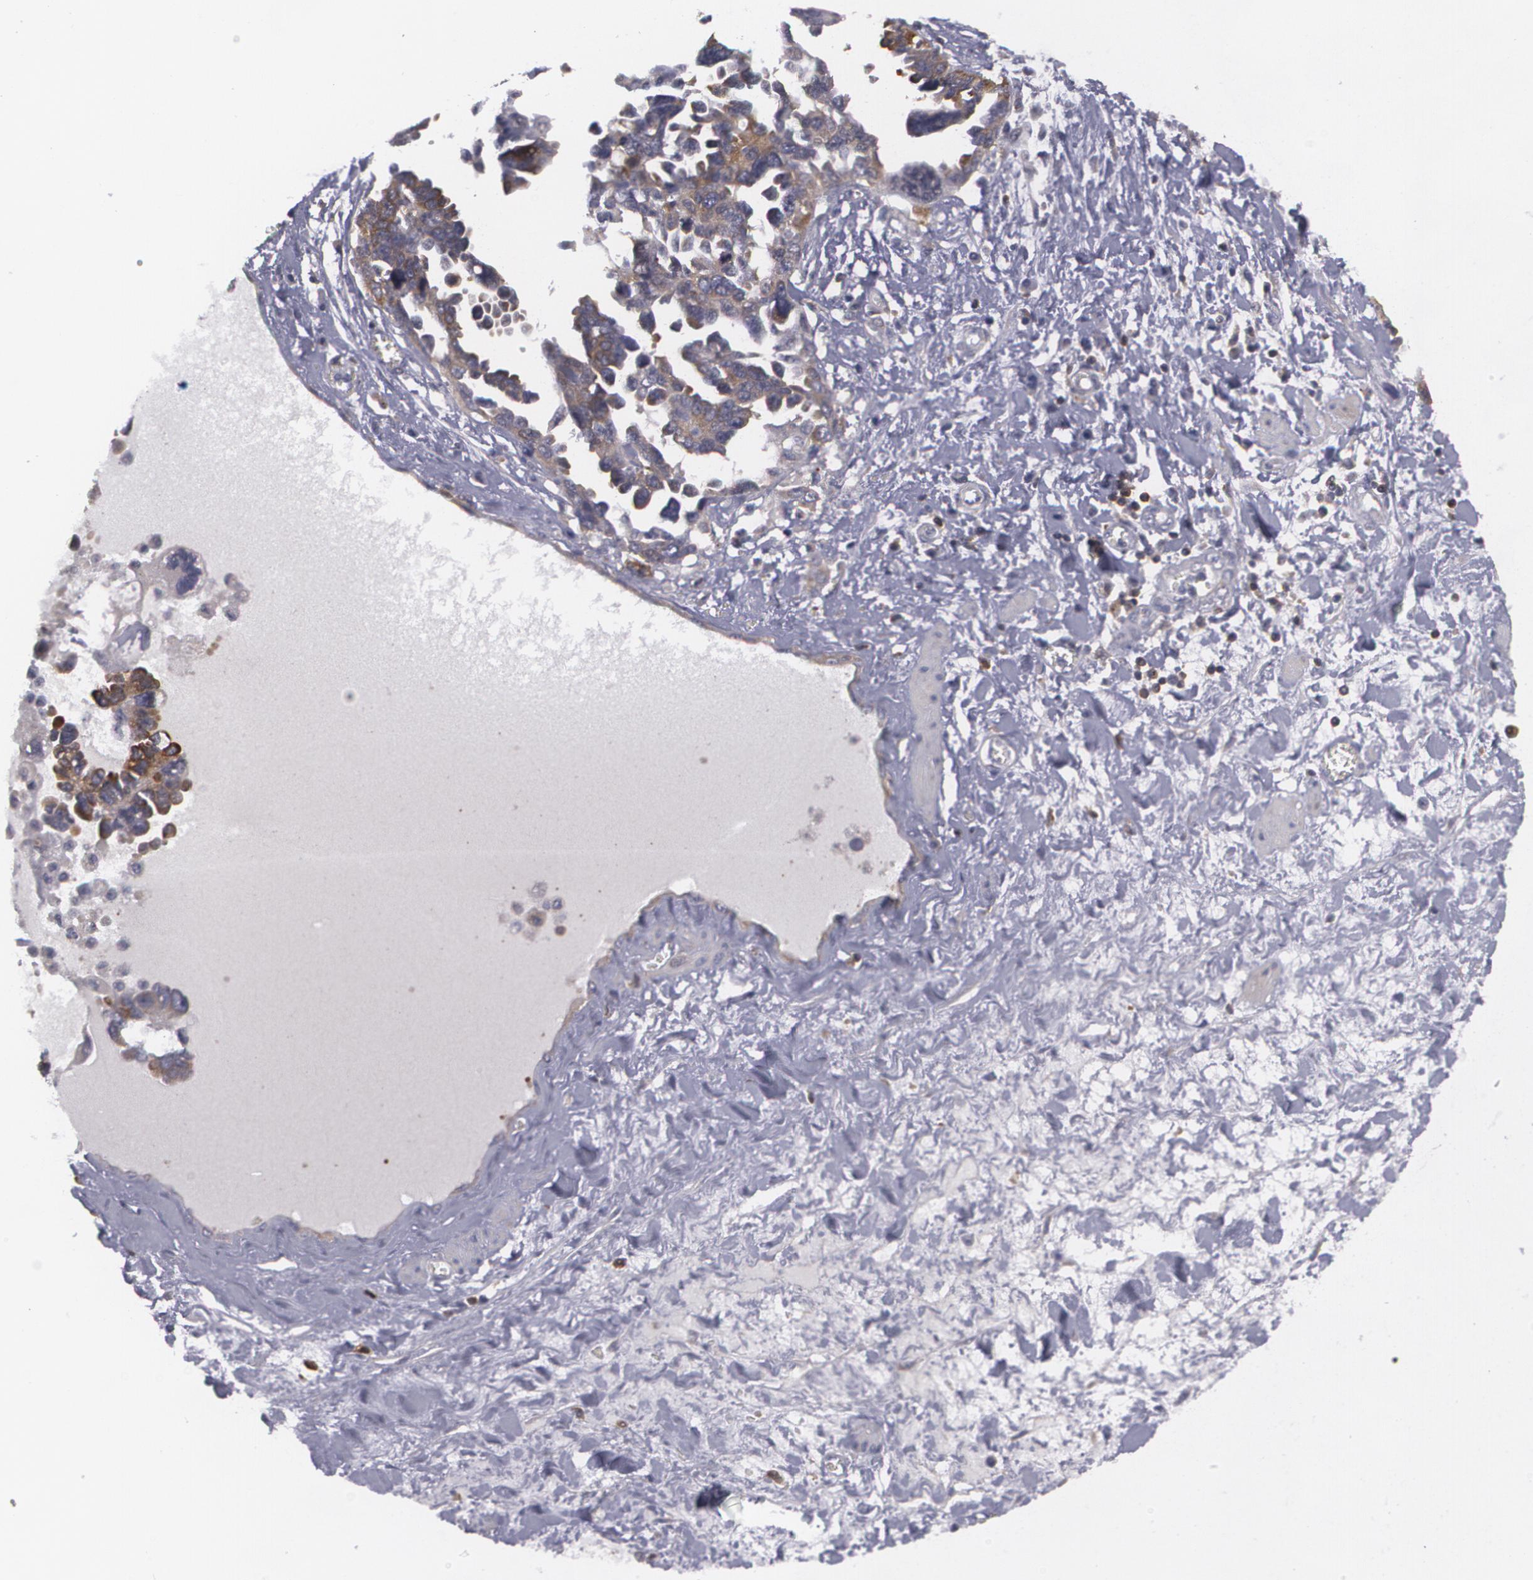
{"staining": {"intensity": "moderate", "quantity": "25%-75%", "location": "cytoplasmic/membranous"}, "tissue": "ovarian cancer", "cell_type": "Tumor cells", "image_type": "cancer", "snomed": [{"axis": "morphology", "description": "Cystadenocarcinoma, serous, NOS"}, {"axis": "topography", "description": "Ovary"}], "caption": "Ovarian cancer (serous cystadenocarcinoma) stained with immunohistochemistry exhibits moderate cytoplasmic/membranous expression in about 25%-75% of tumor cells. (Brightfield microscopy of DAB IHC at high magnification).", "gene": "BIN1", "patient": {"sex": "female", "age": 63}}